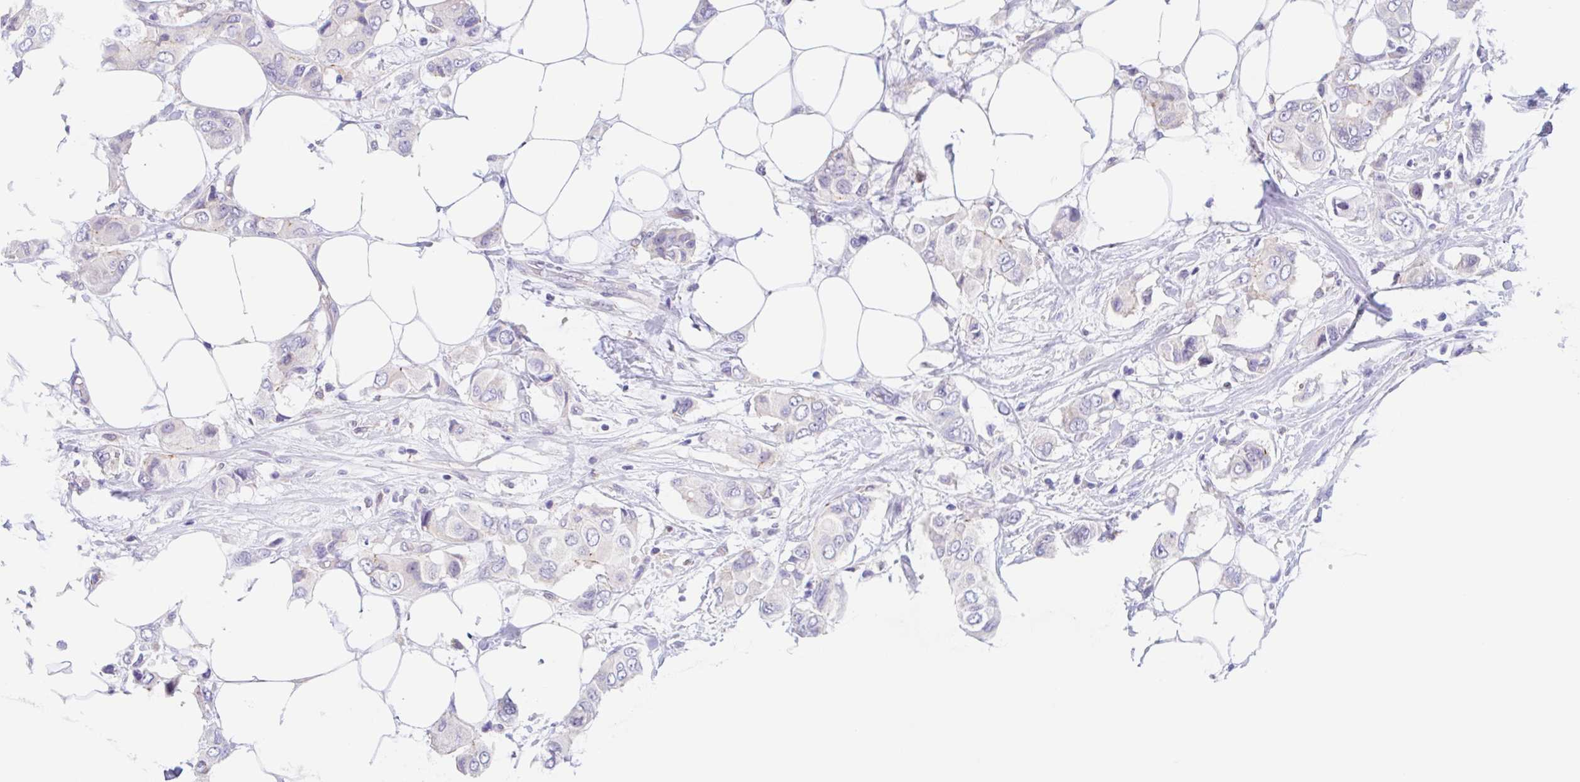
{"staining": {"intensity": "negative", "quantity": "none", "location": "none"}, "tissue": "breast cancer", "cell_type": "Tumor cells", "image_type": "cancer", "snomed": [{"axis": "morphology", "description": "Lobular carcinoma"}, {"axis": "topography", "description": "Breast"}], "caption": "Tumor cells are negative for brown protein staining in breast cancer.", "gene": "TMEM86A", "patient": {"sex": "female", "age": 51}}